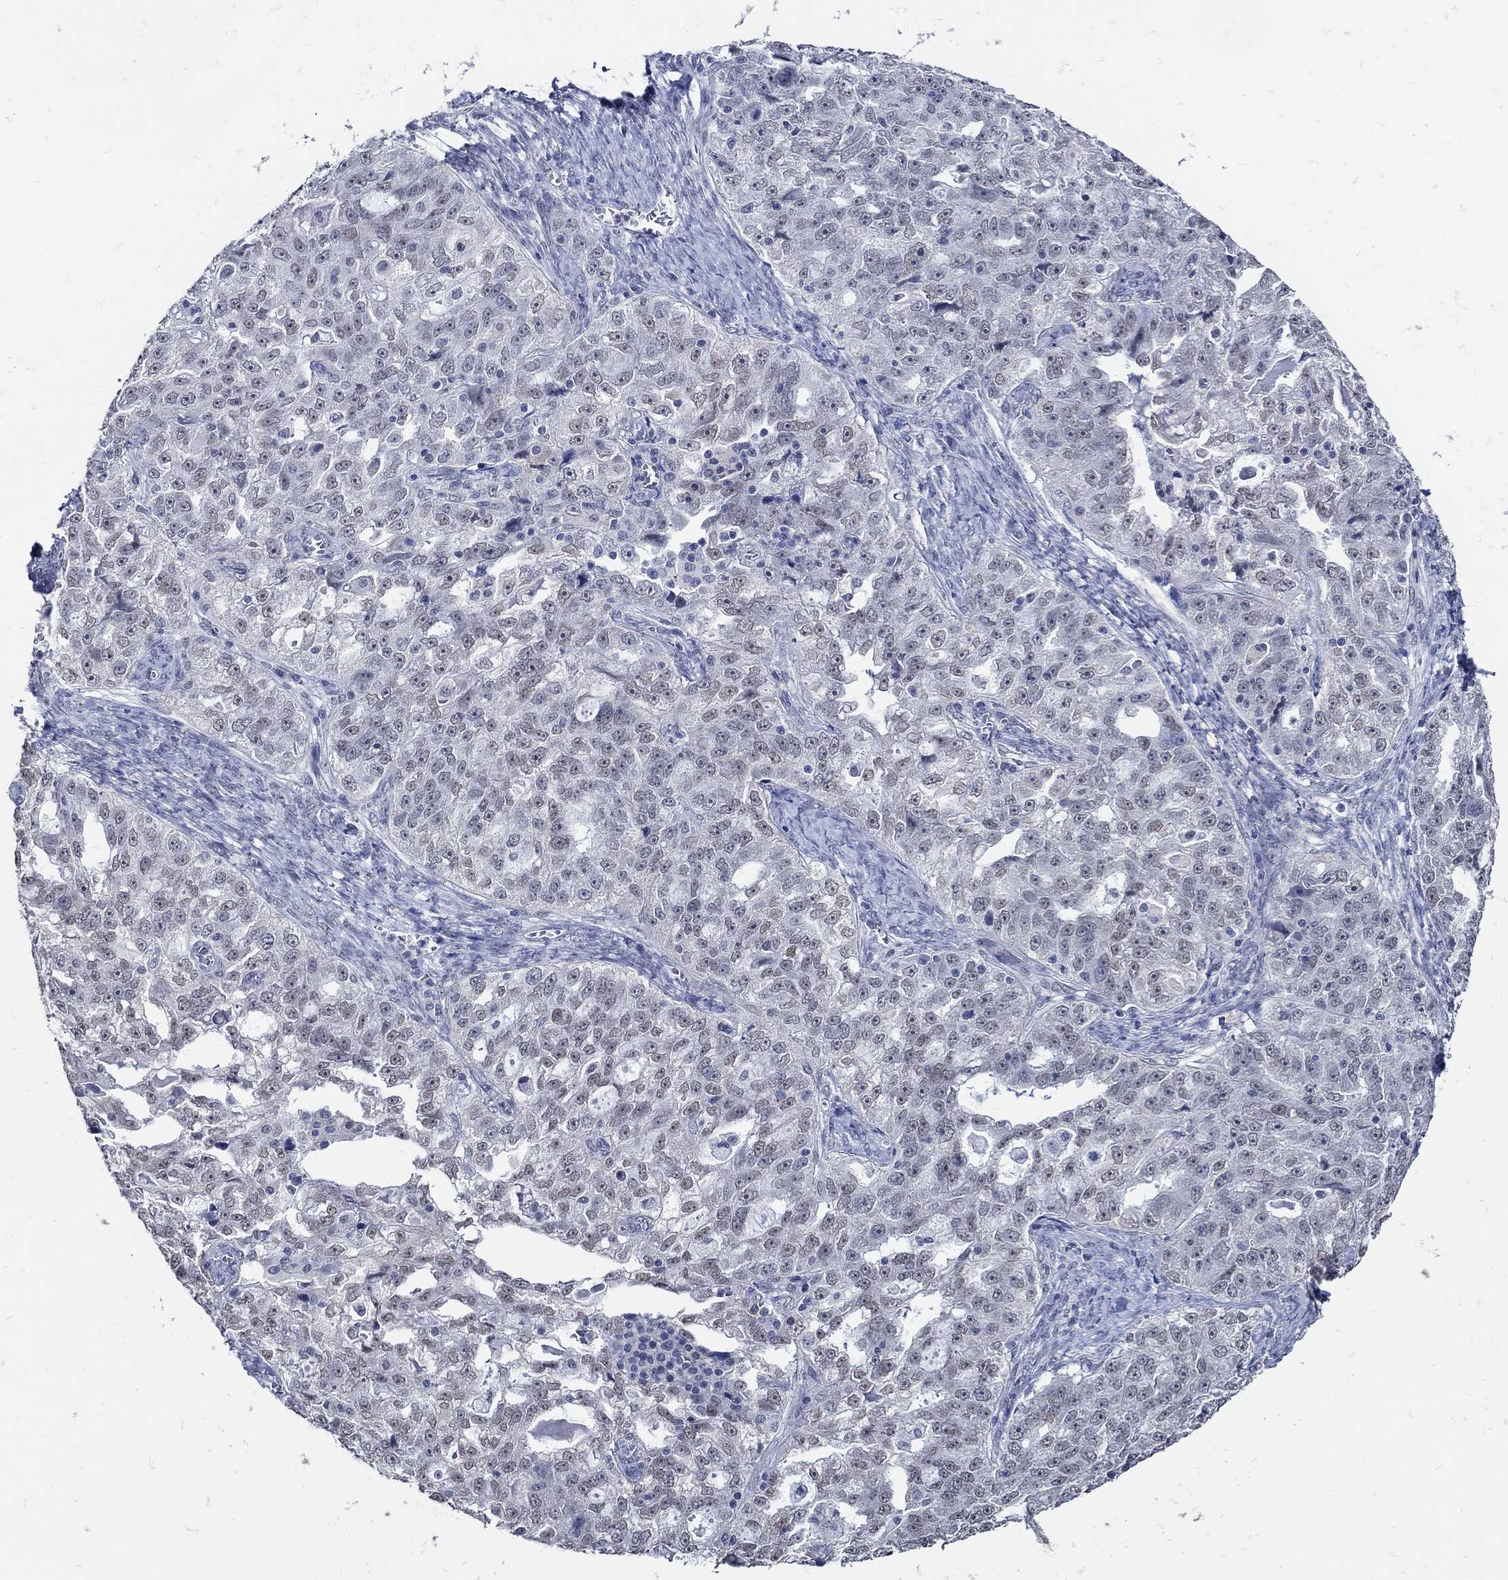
{"staining": {"intensity": "negative", "quantity": "none", "location": "none"}, "tissue": "ovarian cancer", "cell_type": "Tumor cells", "image_type": "cancer", "snomed": [{"axis": "morphology", "description": "Cystadenocarcinoma, serous, NOS"}, {"axis": "topography", "description": "Ovary"}], "caption": "The histopathology image reveals no significant staining in tumor cells of ovarian cancer. Nuclei are stained in blue.", "gene": "KCNN3", "patient": {"sex": "female", "age": 51}}